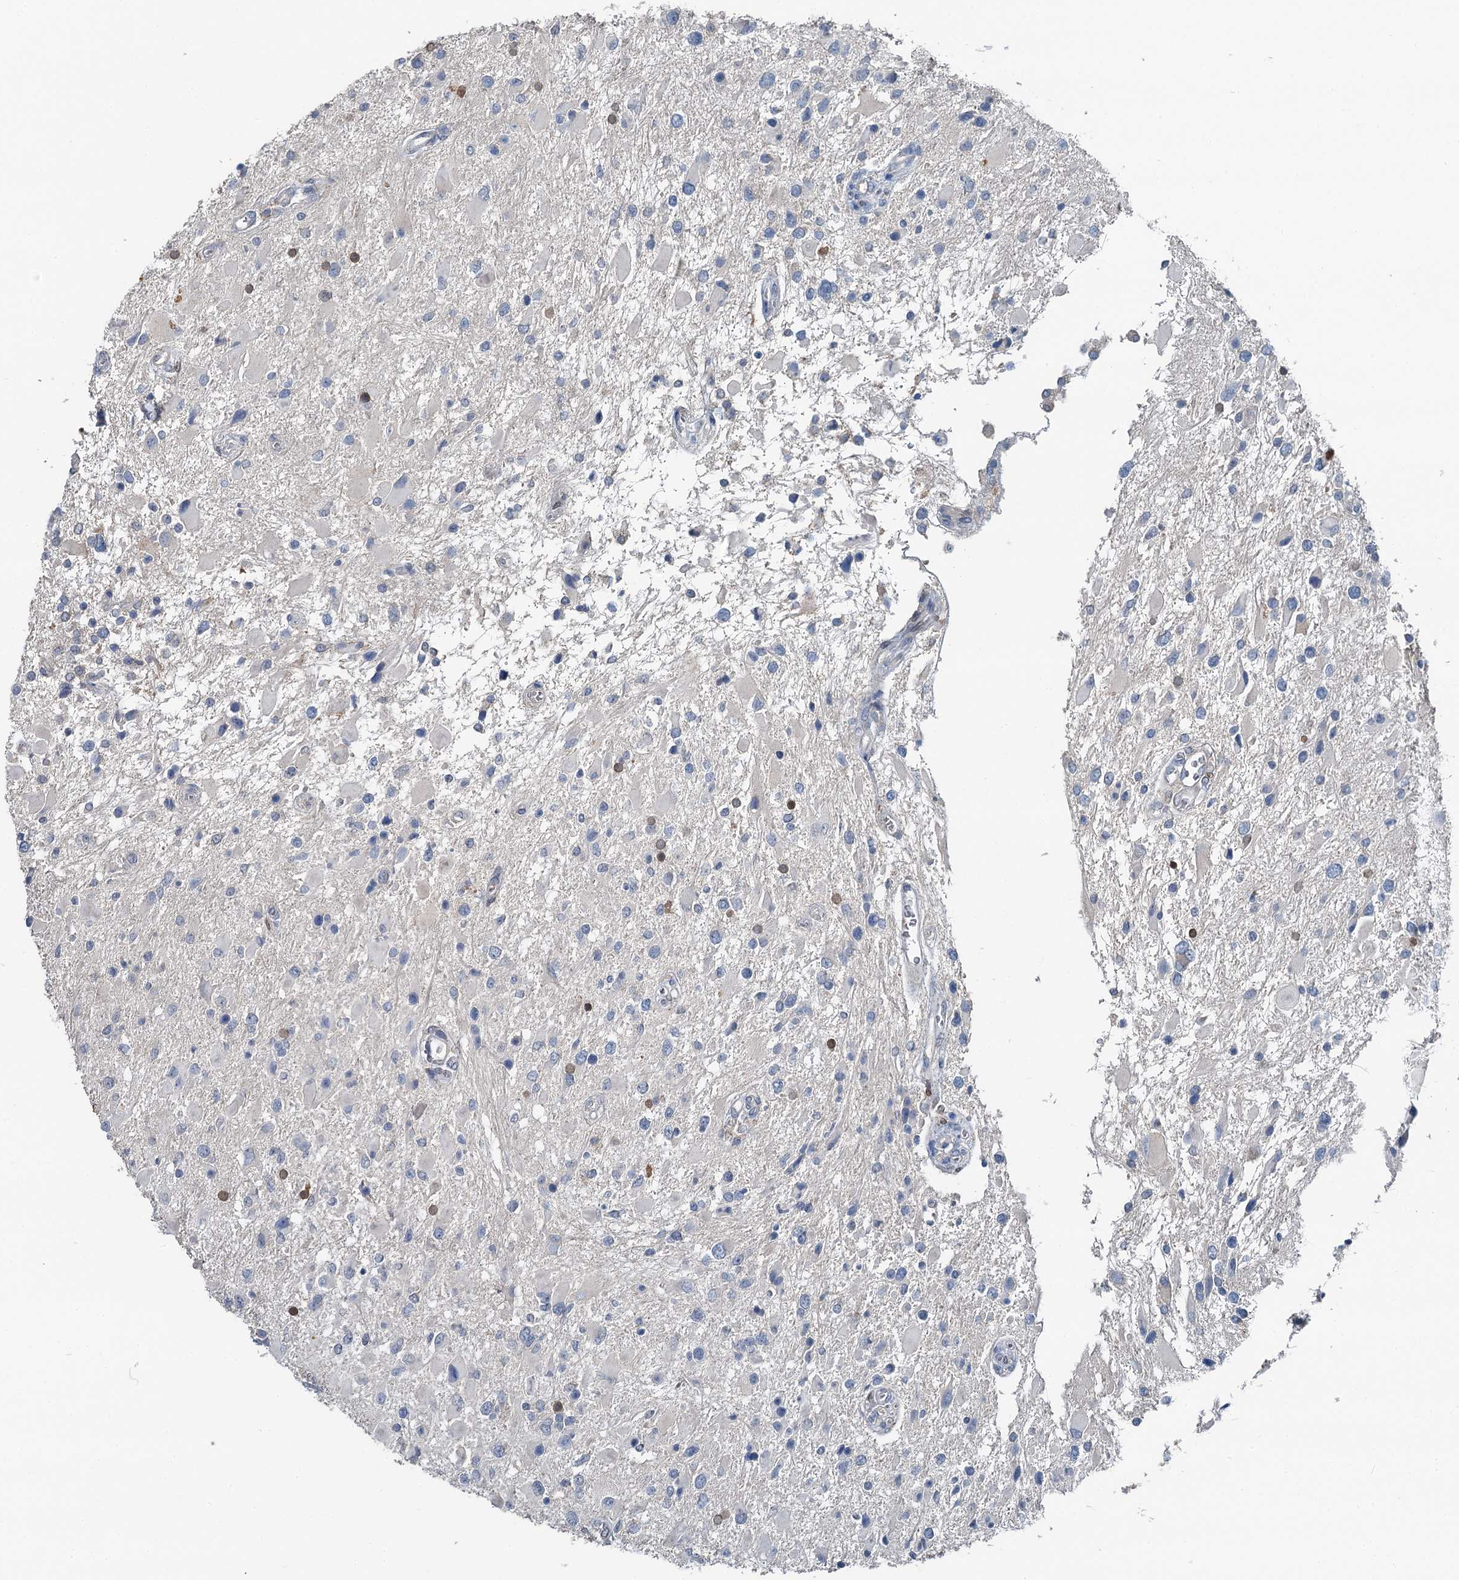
{"staining": {"intensity": "negative", "quantity": "none", "location": "none"}, "tissue": "glioma", "cell_type": "Tumor cells", "image_type": "cancer", "snomed": [{"axis": "morphology", "description": "Glioma, malignant, High grade"}, {"axis": "topography", "description": "Brain"}], "caption": "Glioma stained for a protein using immunohistochemistry exhibits no positivity tumor cells.", "gene": "C6orf120", "patient": {"sex": "male", "age": 53}}